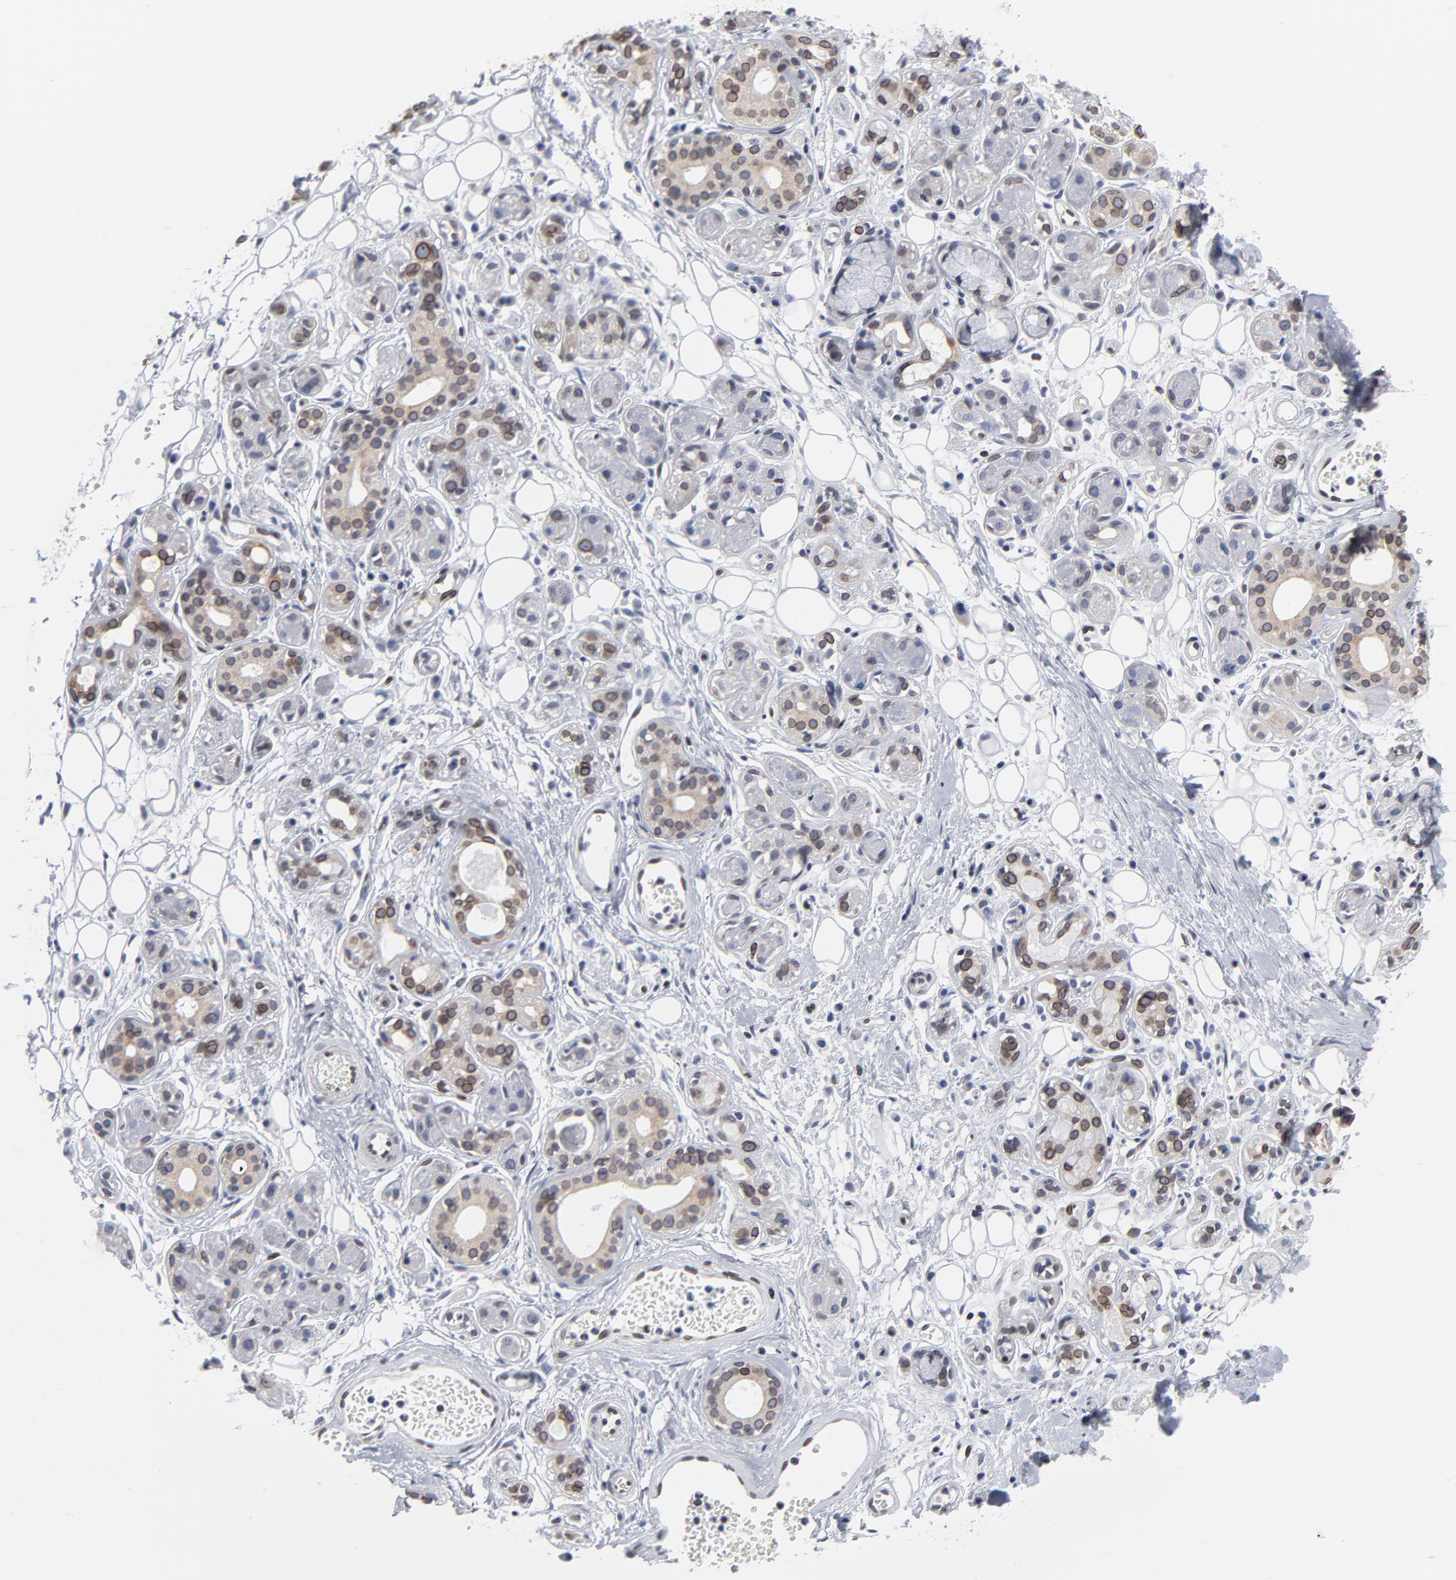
{"staining": {"intensity": "moderate", "quantity": "25%-75%", "location": "cytoplasmic/membranous,nuclear"}, "tissue": "salivary gland", "cell_type": "Glandular cells", "image_type": "normal", "snomed": [{"axis": "morphology", "description": "Normal tissue, NOS"}, {"axis": "topography", "description": "Salivary gland"}], "caption": "DAB (3,3'-diaminobenzidine) immunohistochemical staining of benign salivary gland displays moderate cytoplasmic/membranous,nuclear protein positivity in approximately 25%-75% of glandular cells. (DAB IHC, brown staining for protein, blue staining for nuclei).", "gene": "SYNE2", "patient": {"sex": "male", "age": 54}}